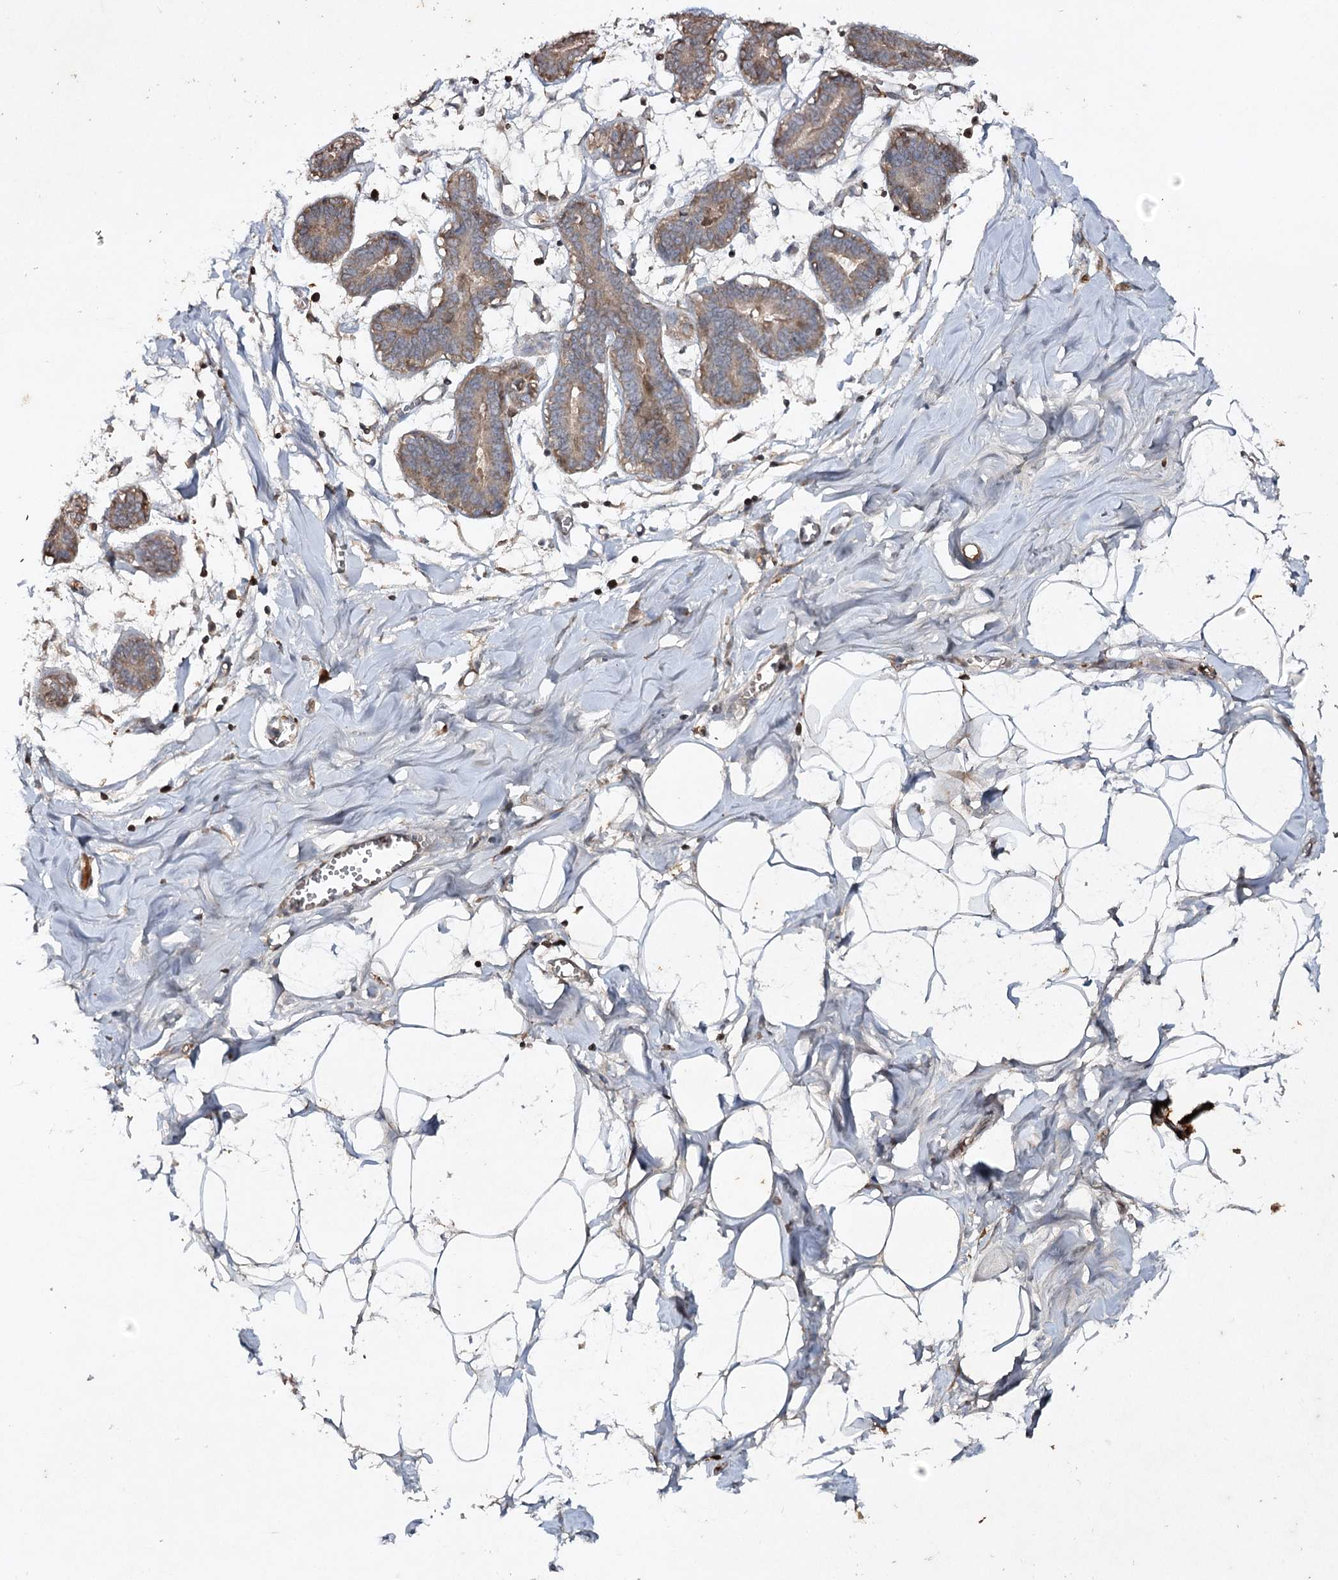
{"staining": {"intensity": "weak", "quantity": "<25%", "location": "cytoplasmic/membranous"}, "tissue": "breast", "cell_type": "Adipocytes", "image_type": "normal", "snomed": [{"axis": "morphology", "description": "Normal tissue, NOS"}, {"axis": "topography", "description": "Breast"}], "caption": "Micrograph shows no protein positivity in adipocytes of benign breast.", "gene": "CYP2B6", "patient": {"sex": "female", "age": 27}}